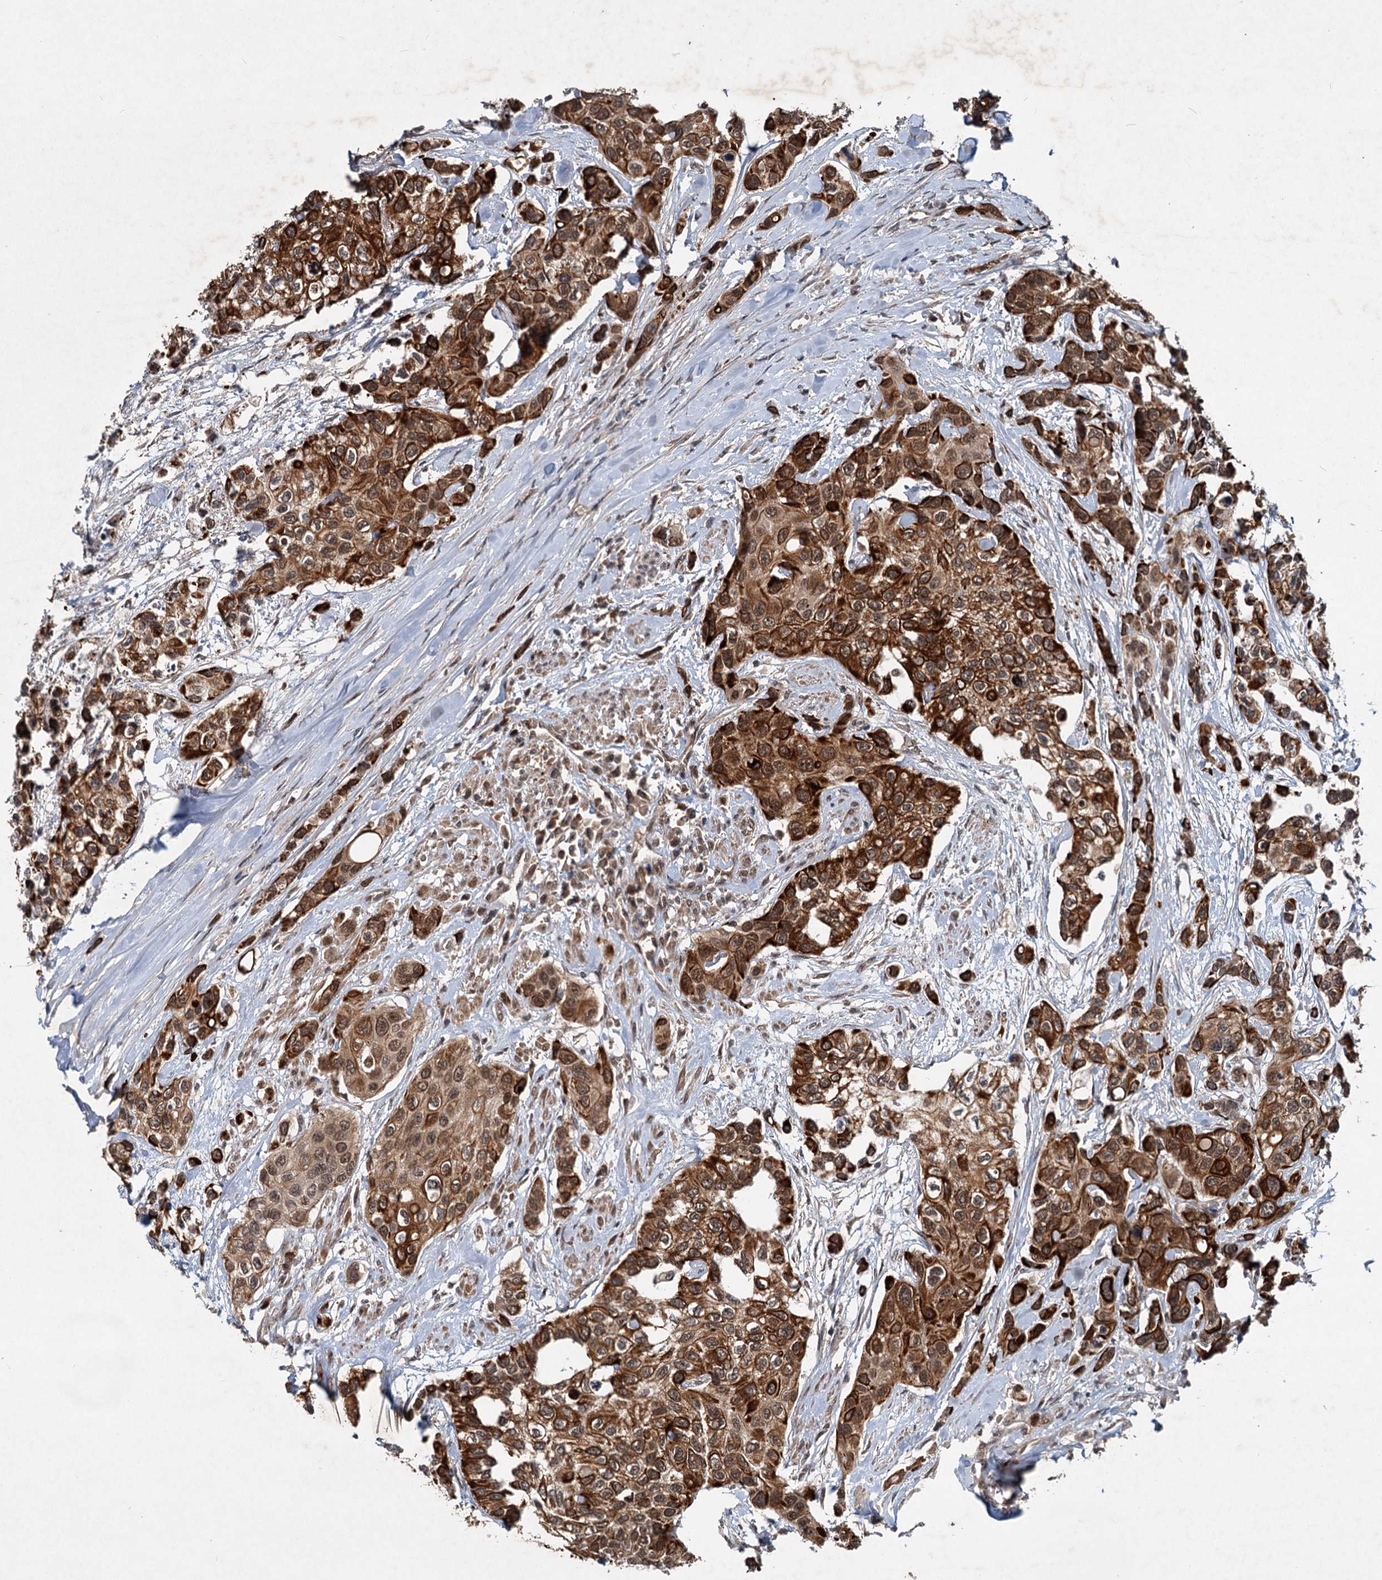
{"staining": {"intensity": "strong", "quantity": ">75%", "location": "cytoplasmic/membranous,nuclear"}, "tissue": "urothelial cancer", "cell_type": "Tumor cells", "image_type": "cancer", "snomed": [{"axis": "morphology", "description": "Normal tissue, NOS"}, {"axis": "morphology", "description": "Urothelial carcinoma, High grade"}, {"axis": "topography", "description": "Vascular tissue"}, {"axis": "topography", "description": "Urinary bladder"}], "caption": "Protein expression analysis of urothelial cancer demonstrates strong cytoplasmic/membranous and nuclear staining in about >75% of tumor cells. (DAB (3,3'-diaminobenzidine) IHC with brightfield microscopy, high magnification).", "gene": "RITA1", "patient": {"sex": "female", "age": 56}}